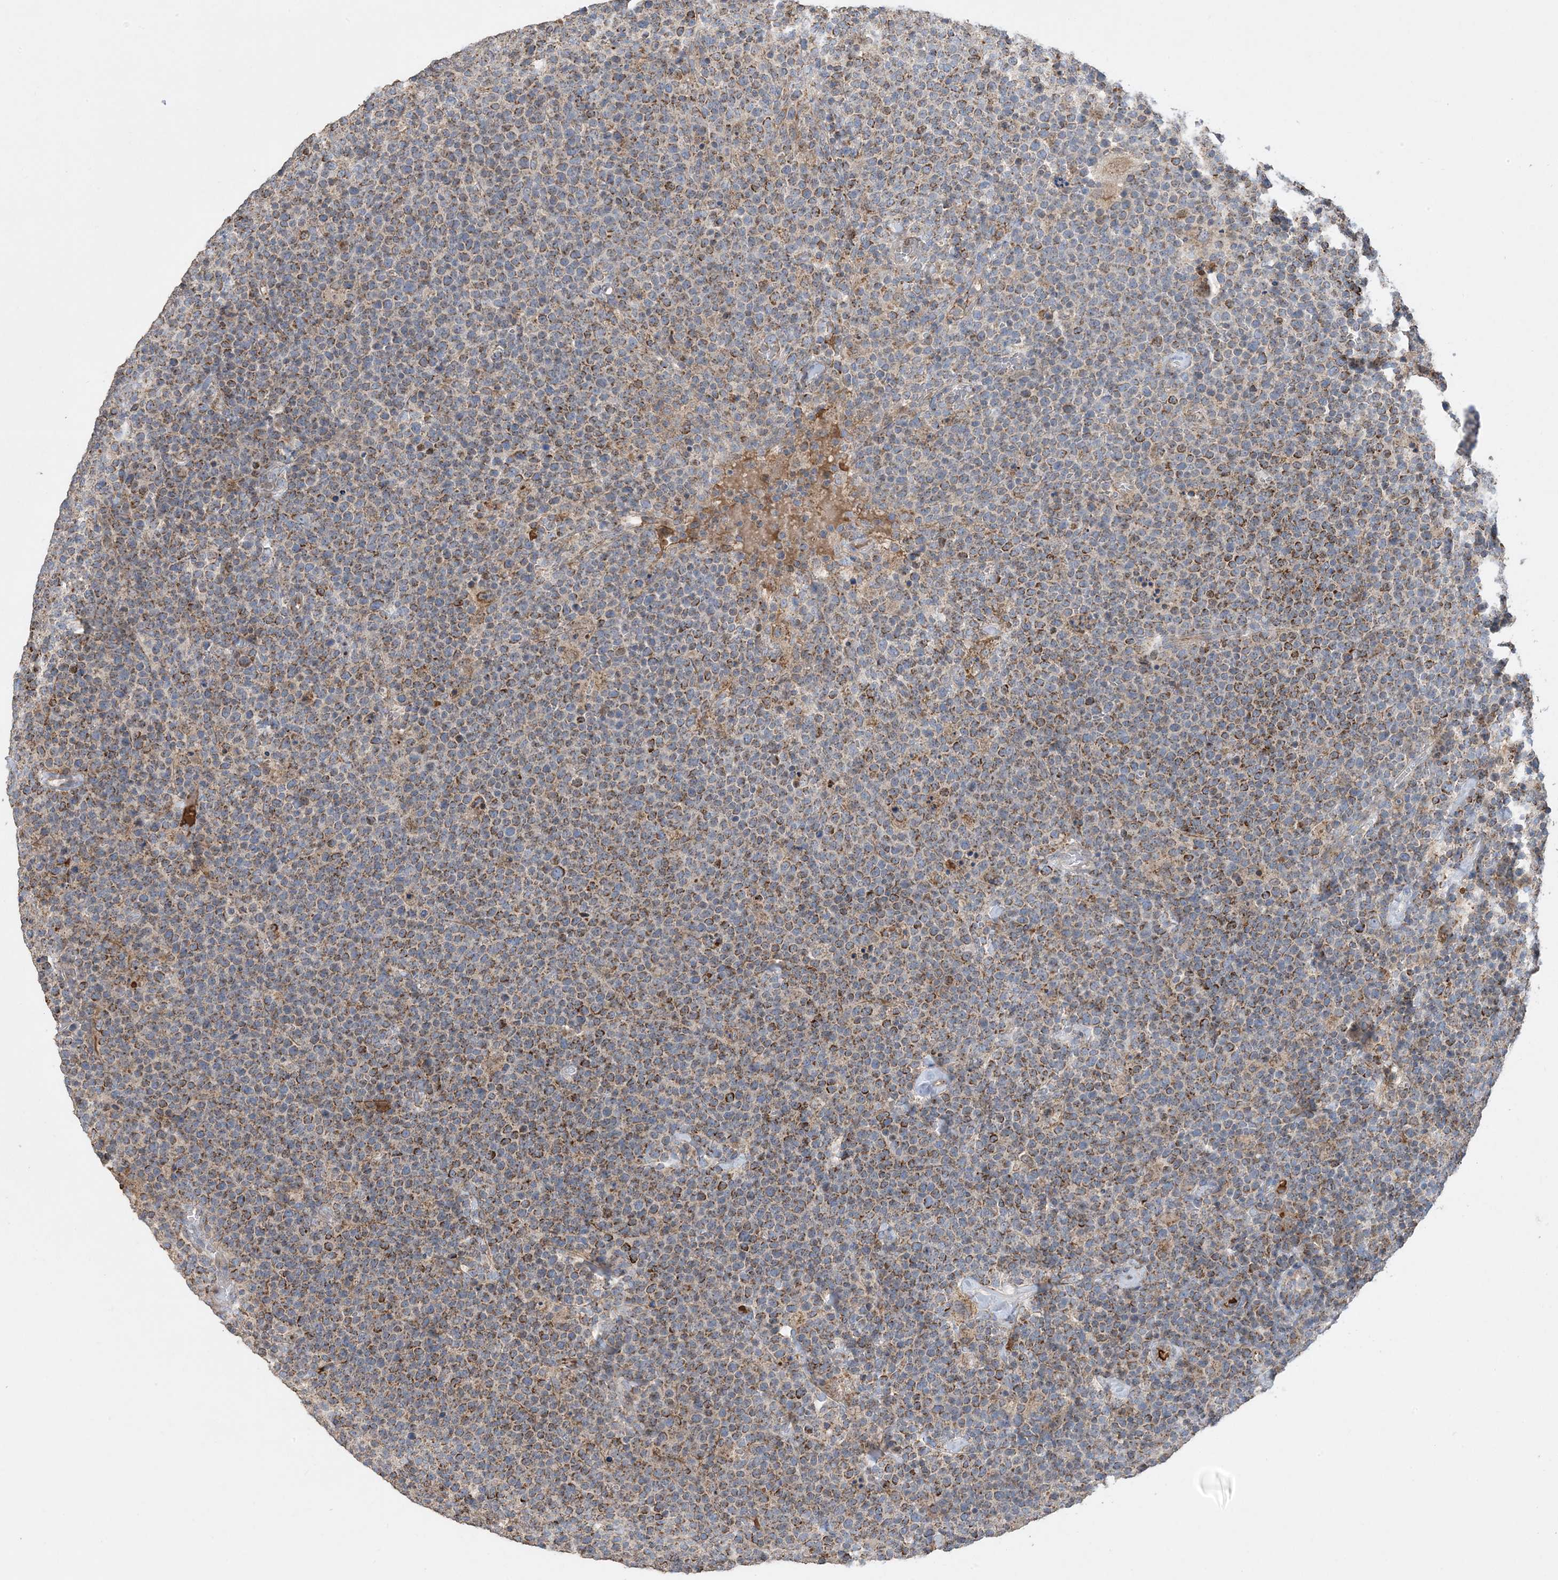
{"staining": {"intensity": "moderate", "quantity": ">75%", "location": "cytoplasmic/membranous"}, "tissue": "lymphoma", "cell_type": "Tumor cells", "image_type": "cancer", "snomed": [{"axis": "morphology", "description": "Malignant lymphoma, non-Hodgkin's type, High grade"}, {"axis": "topography", "description": "Lymph node"}], "caption": "DAB (3,3'-diaminobenzidine) immunohistochemical staining of lymphoma reveals moderate cytoplasmic/membranous protein positivity in approximately >75% of tumor cells. (IHC, brightfield microscopy, high magnification).", "gene": "ECHDC1", "patient": {"sex": "male", "age": 61}}